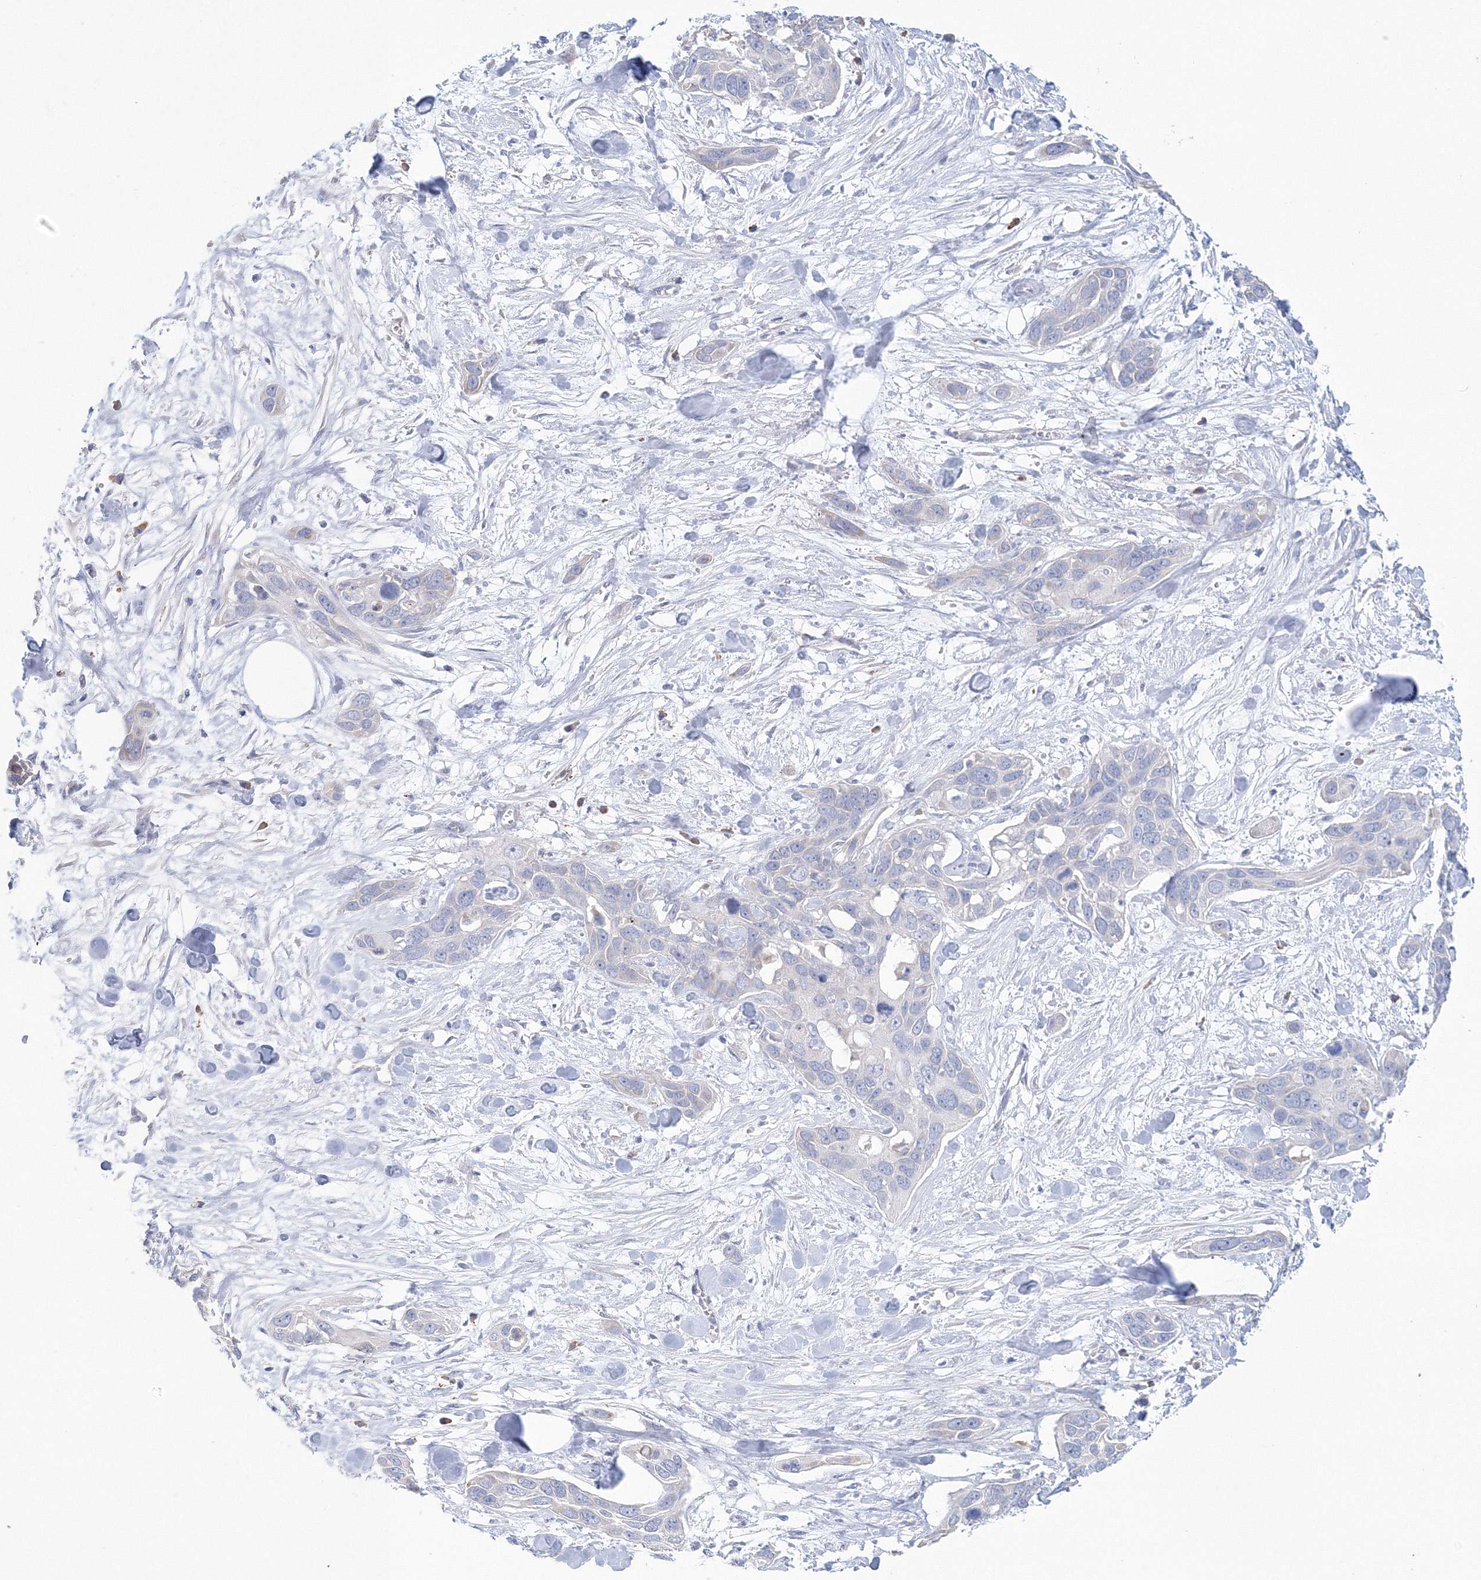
{"staining": {"intensity": "negative", "quantity": "none", "location": "none"}, "tissue": "pancreatic cancer", "cell_type": "Tumor cells", "image_type": "cancer", "snomed": [{"axis": "morphology", "description": "Adenocarcinoma, NOS"}, {"axis": "topography", "description": "Pancreas"}], "caption": "This is a photomicrograph of IHC staining of pancreatic adenocarcinoma, which shows no expression in tumor cells.", "gene": "VSIG1", "patient": {"sex": "female", "age": 60}}